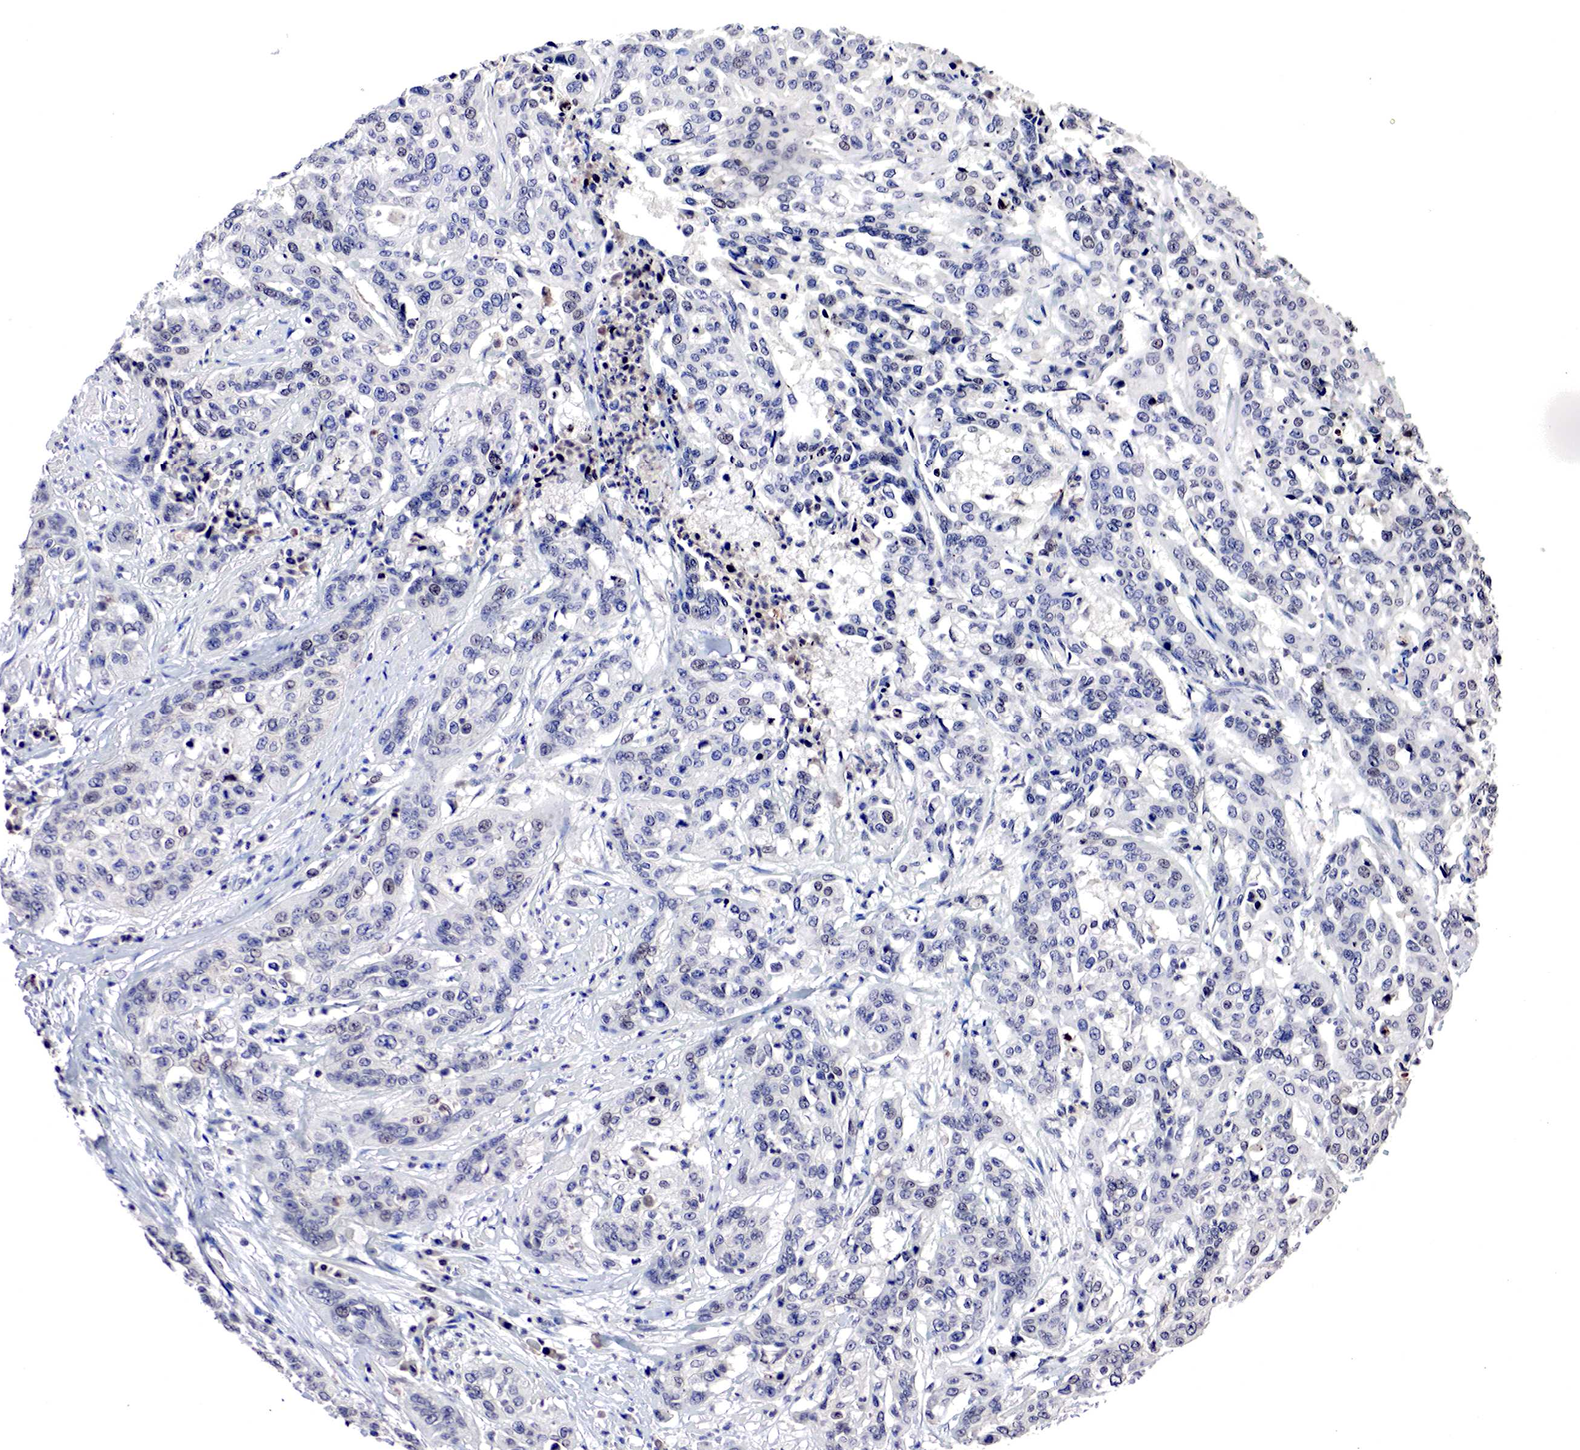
{"staining": {"intensity": "negative", "quantity": "none", "location": "none"}, "tissue": "cervical cancer", "cell_type": "Tumor cells", "image_type": "cancer", "snomed": [{"axis": "morphology", "description": "Squamous cell carcinoma, NOS"}, {"axis": "topography", "description": "Cervix"}], "caption": "The immunohistochemistry image has no significant staining in tumor cells of cervical squamous cell carcinoma tissue. The staining was performed using DAB to visualize the protein expression in brown, while the nuclei were stained in blue with hematoxylin (Magnification: 20x).", "gene": "DACH2", "patient": {"sex": "female", "age": 41}}